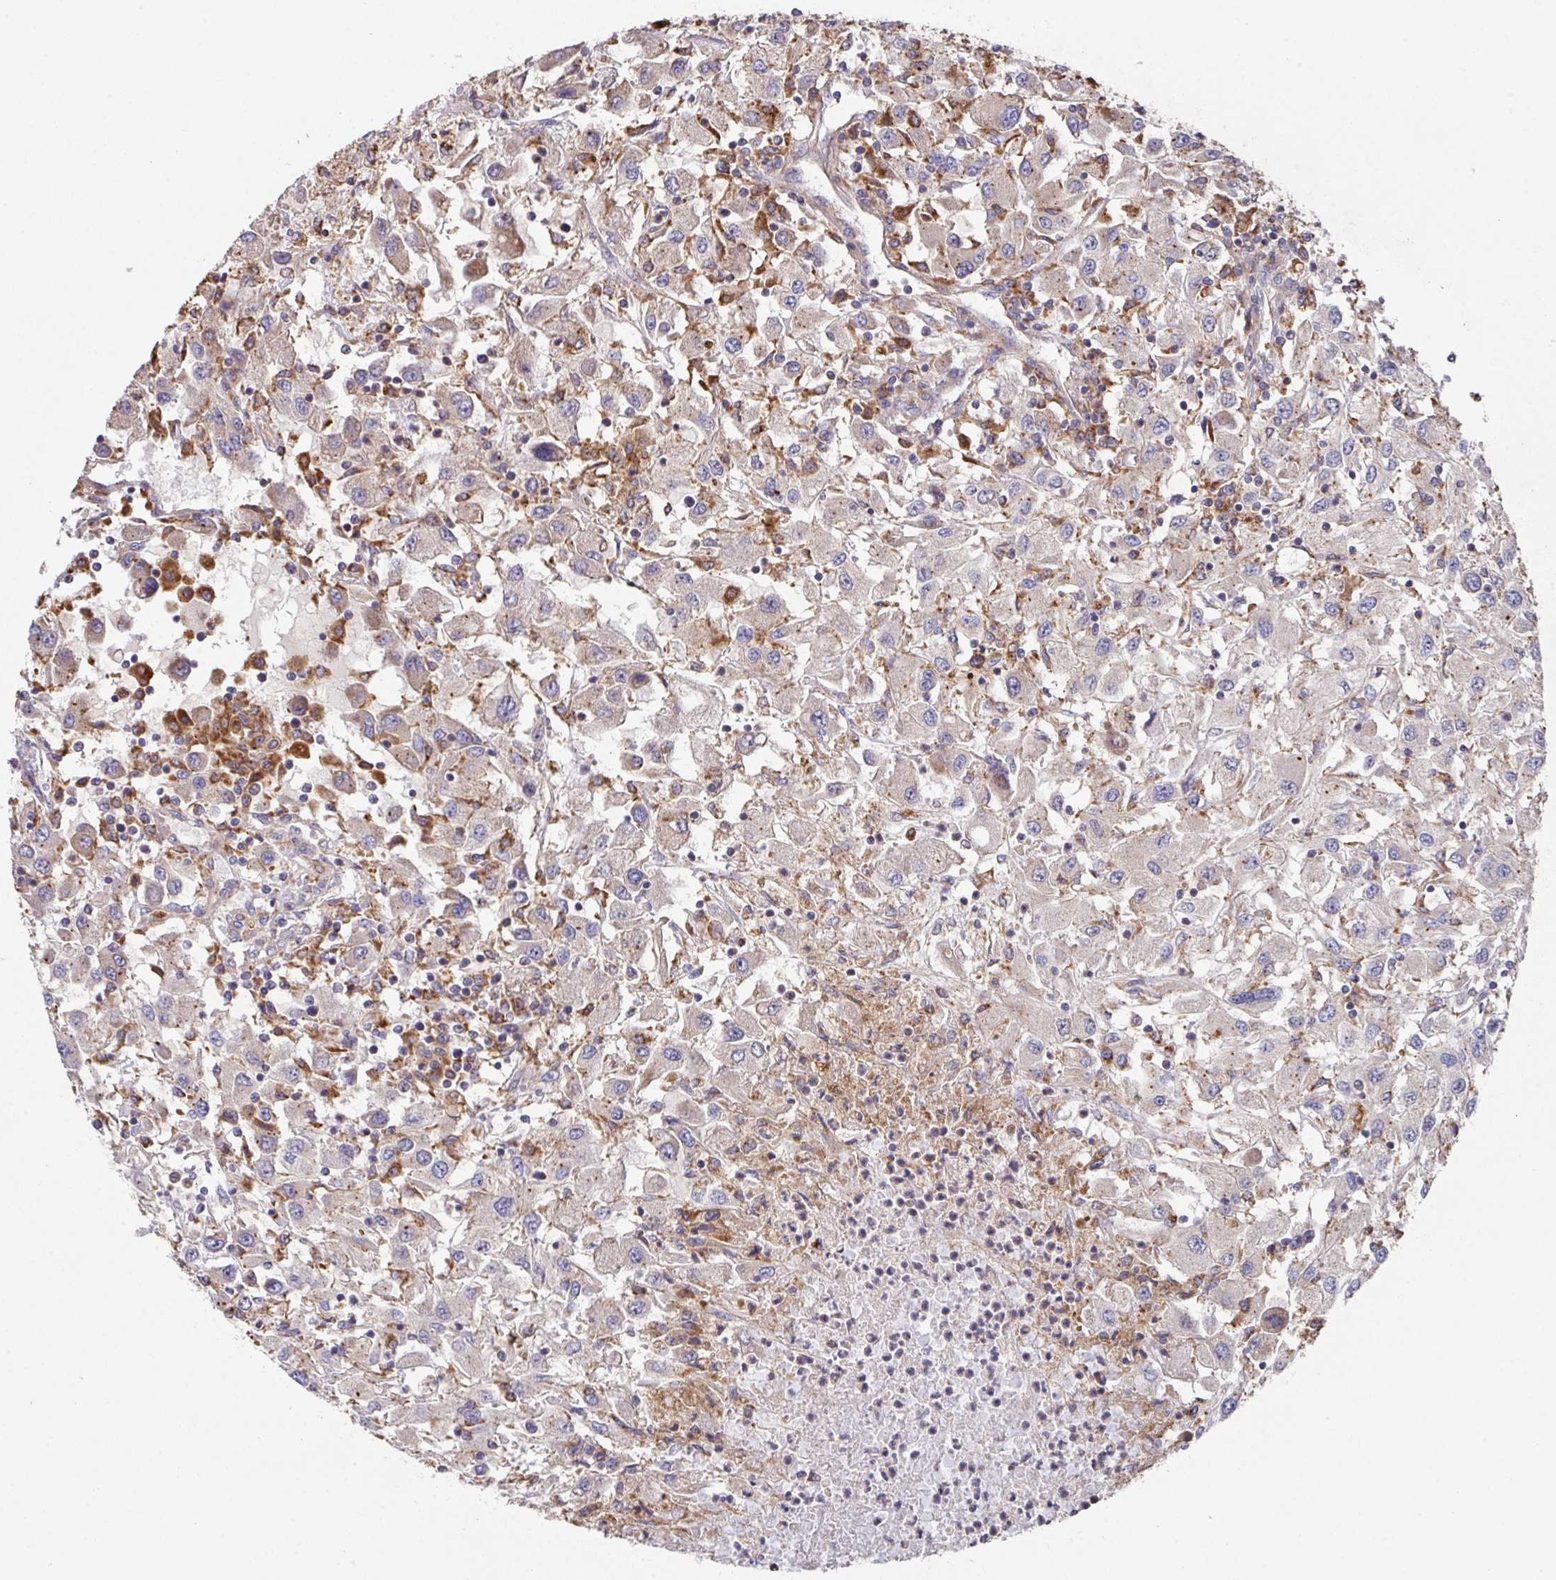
{"staining": {"intensity": "weak", "quantity": "<25%", "location": "cytoplasmic/membranous"}, "tissue": "renal cancer", "cell_type": "Tumor cells", "image_type": "cancer", "snomed": [{"axis": "morphology", "description": "Adenocarcinoma, NOS"}, {"axis": "topography", "description": "Kidney"}], "caption": "IHC histopathology image of human renal cancer stained for a protein (brown), which demonstrates no expression in tumor cells.", "gene": "TRIM14", "patient": {"sex": "female", "age": 67}}